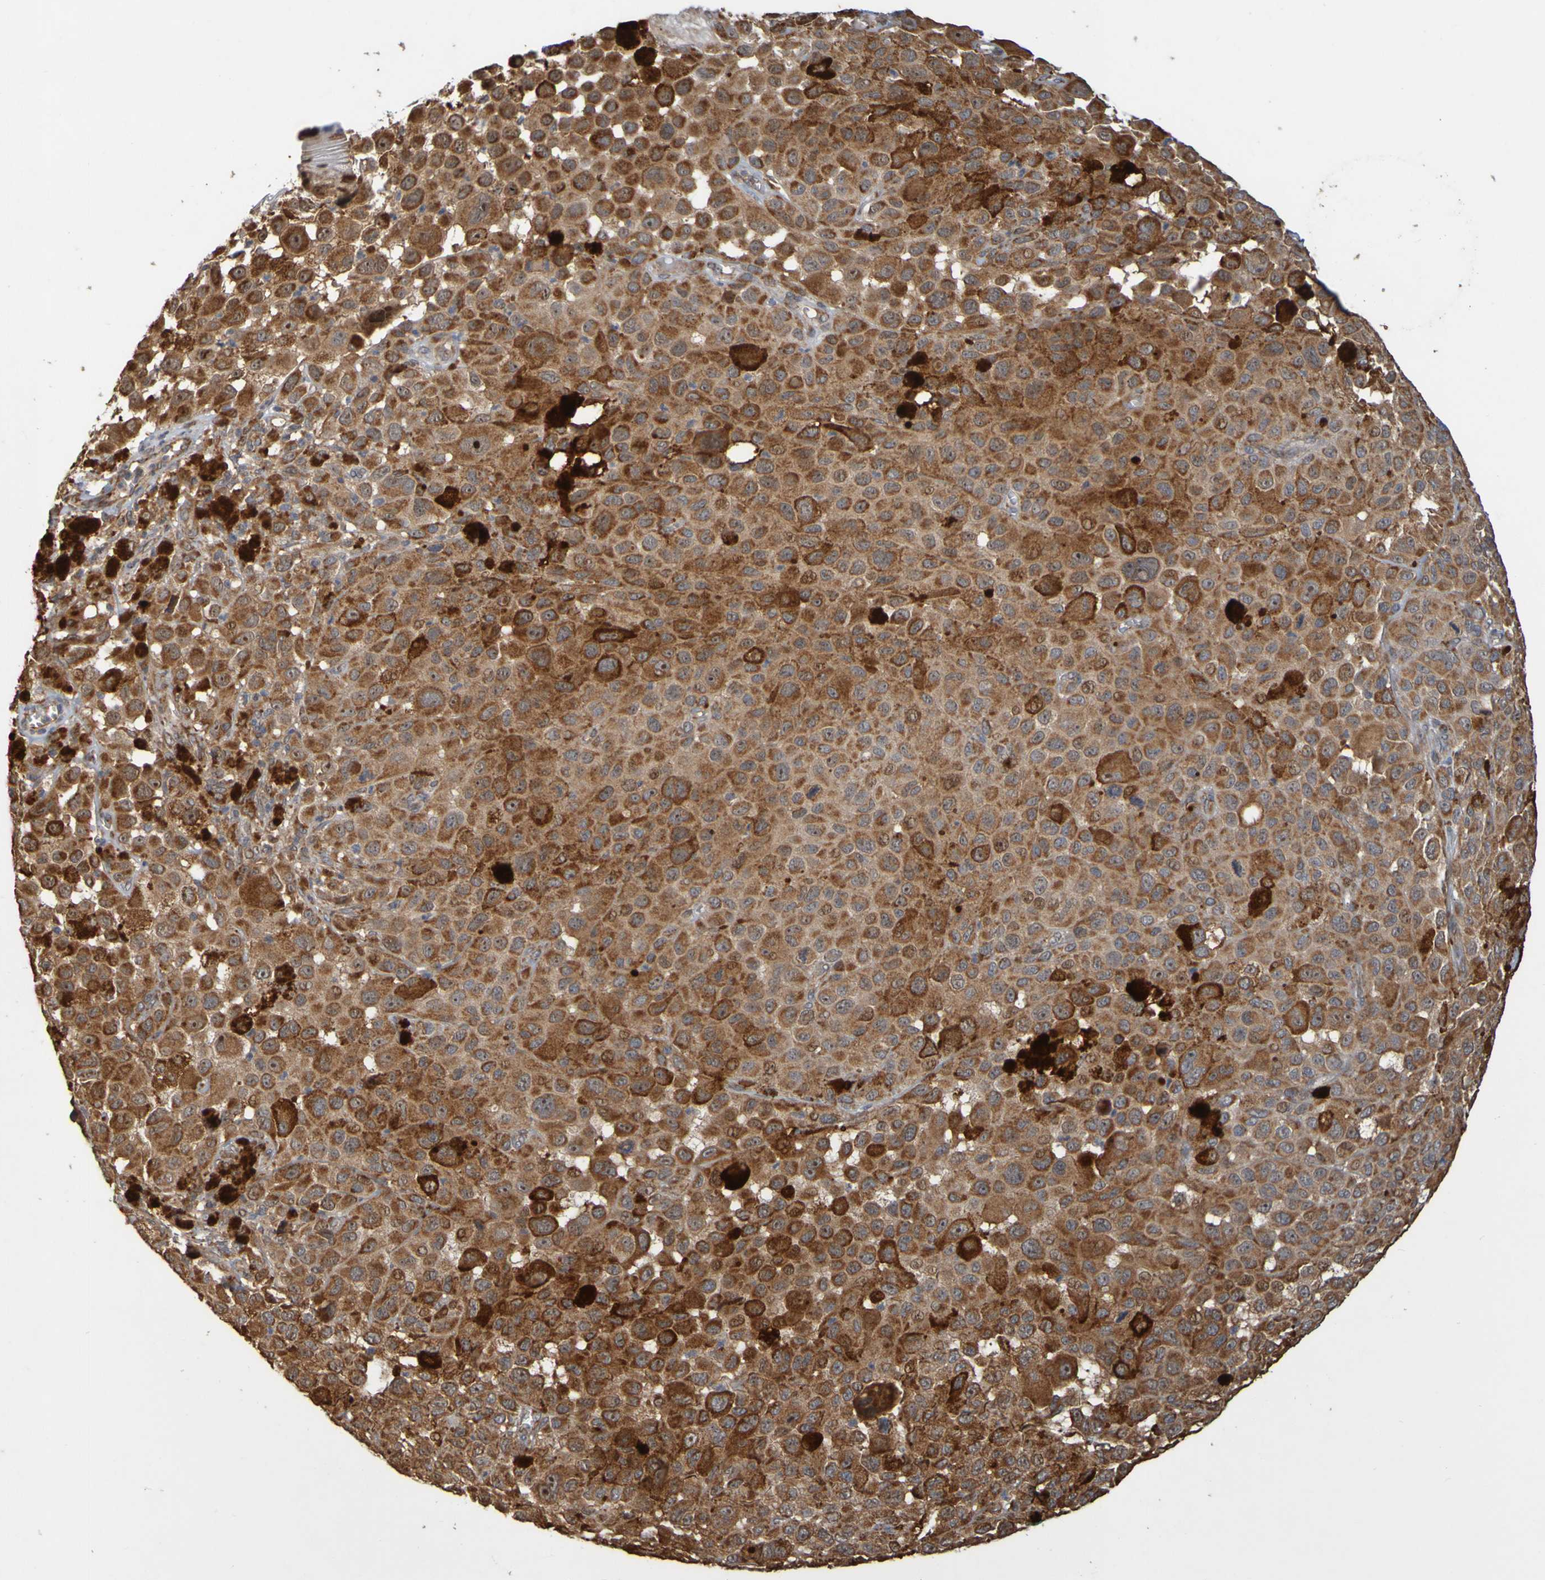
{"staining": {"intensity": "moderate", "quantity": ">75%", "location": "cytoplasmic/membranous"}, "tissue": "melanoma", "cell_type": "Tumor cells", "image_type": "cancer", "snomed": [{"axis": "morphology", "description": "Malignant melanoma, NOS"}, {"axis": "topography", "description": "Skin"}], "caption": "Melanoma was stained to show a protein in brown. There is medium levels of moderate cytoplasmic/membranous positivity in about >75% of tumor cells.", "gene": "TMBIM1", "patient": {"sex": "male", "age": 96}}